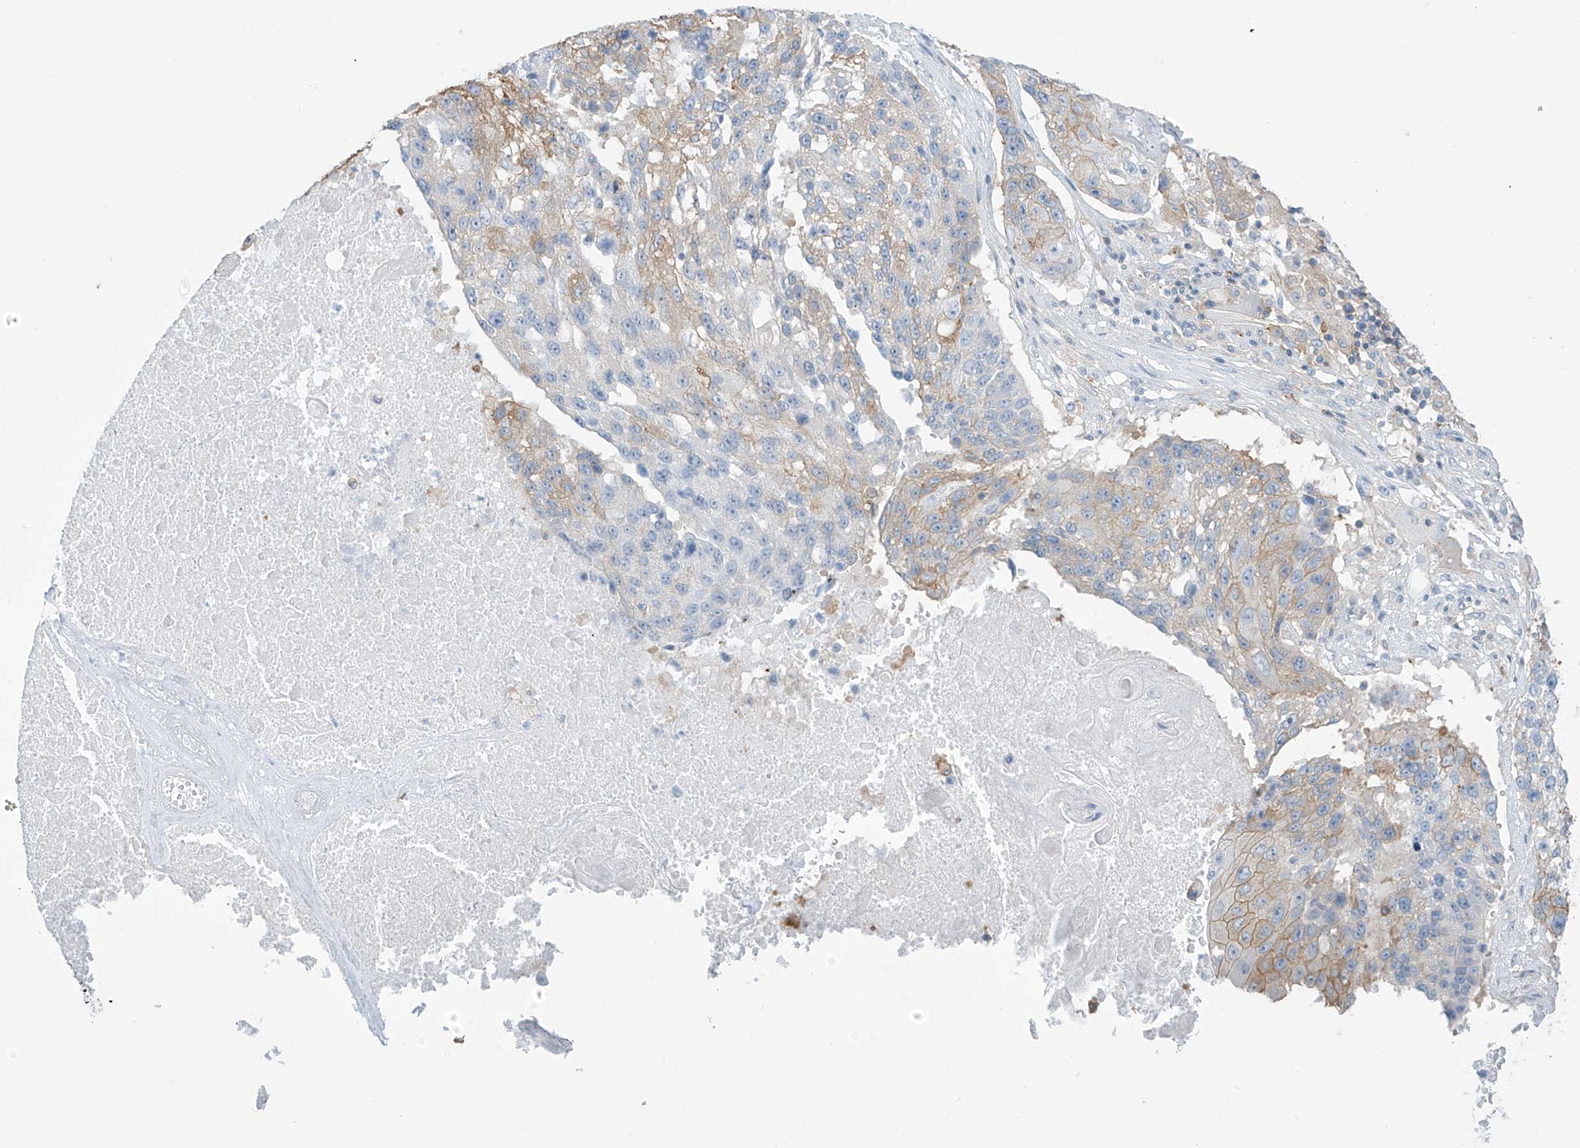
{"staining": {"intensity": "weak", "quantity": "<25%", "location": "cytoplasmic/membranous"}, "tissue": "lung cancer", "cell_type": "Tumor cells", "image_type": "cancer", "snomed": [{"axis": "morphology", "description": "Squamous cell carcinoma, NOS"}, {"axis": "topography", "description": "Lung"}], "caption": "Tumor cells are negative for protein expression in human squamous cell carcinoma (lung).", "gene": "ZNF846", "patient": {"sex": "male", "age": 61}}